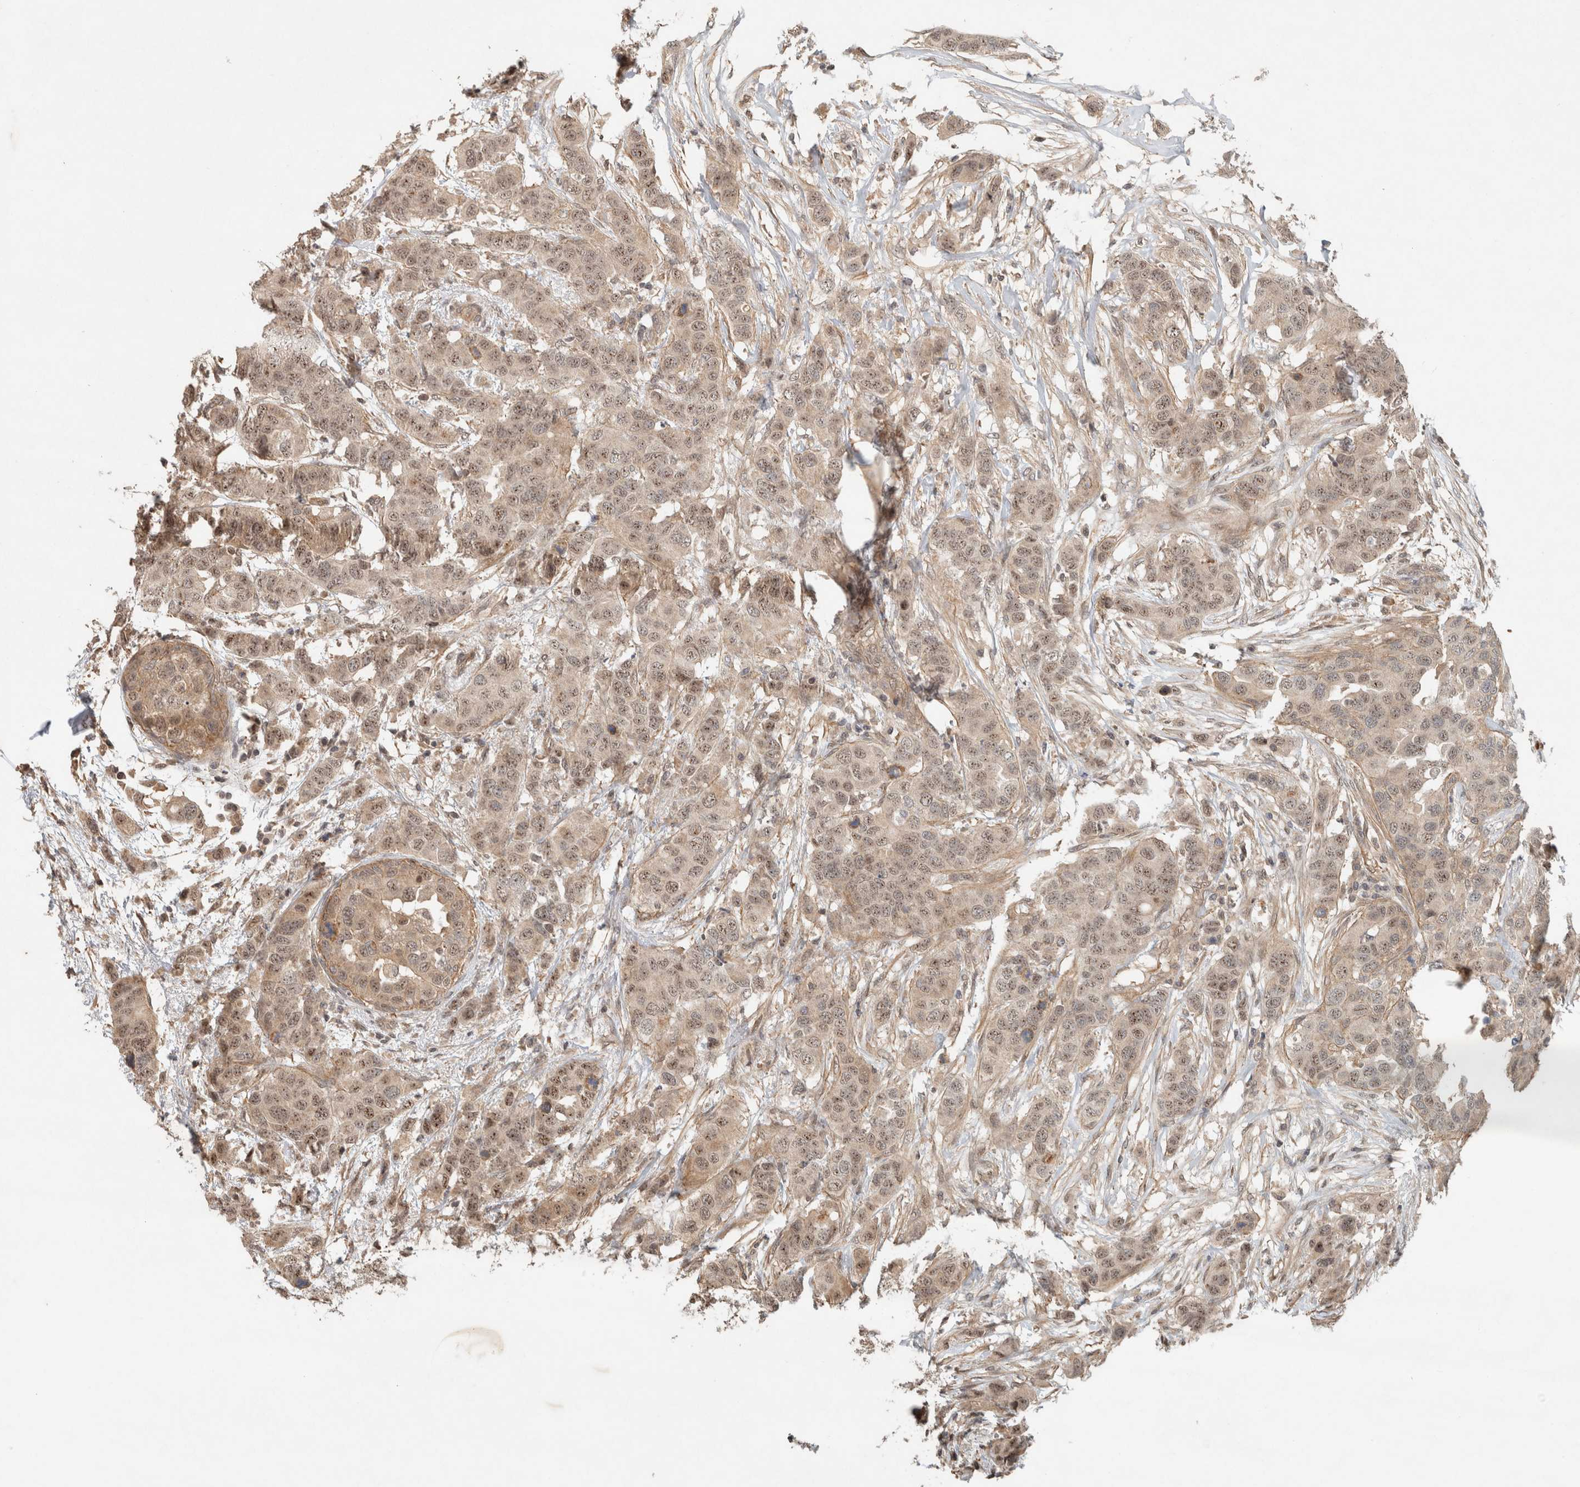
{"staining": {"intensity": "weak", "quantity": ">75%", "location": "cytoplasmic/membranous,nuclear"}, "tissue": "breast cancer", "cell_type": "Tumor cells", "image_type": "cancer", "snomed": [{"axis": "morphology", "description": "Duct carcinoma"}, {"axis": "topography", "description": "Breast"}], "caption": "This photomicrograph displays immunohistochemistry (IHC) staining of invasive ductal carcinoma (breast), with low weak cytoplasmic/membranous and nuclear positivity in approximately >75% of tumor cells.", "gene": "CAAP1", "patient": {"sex": "female", "age": 50}}